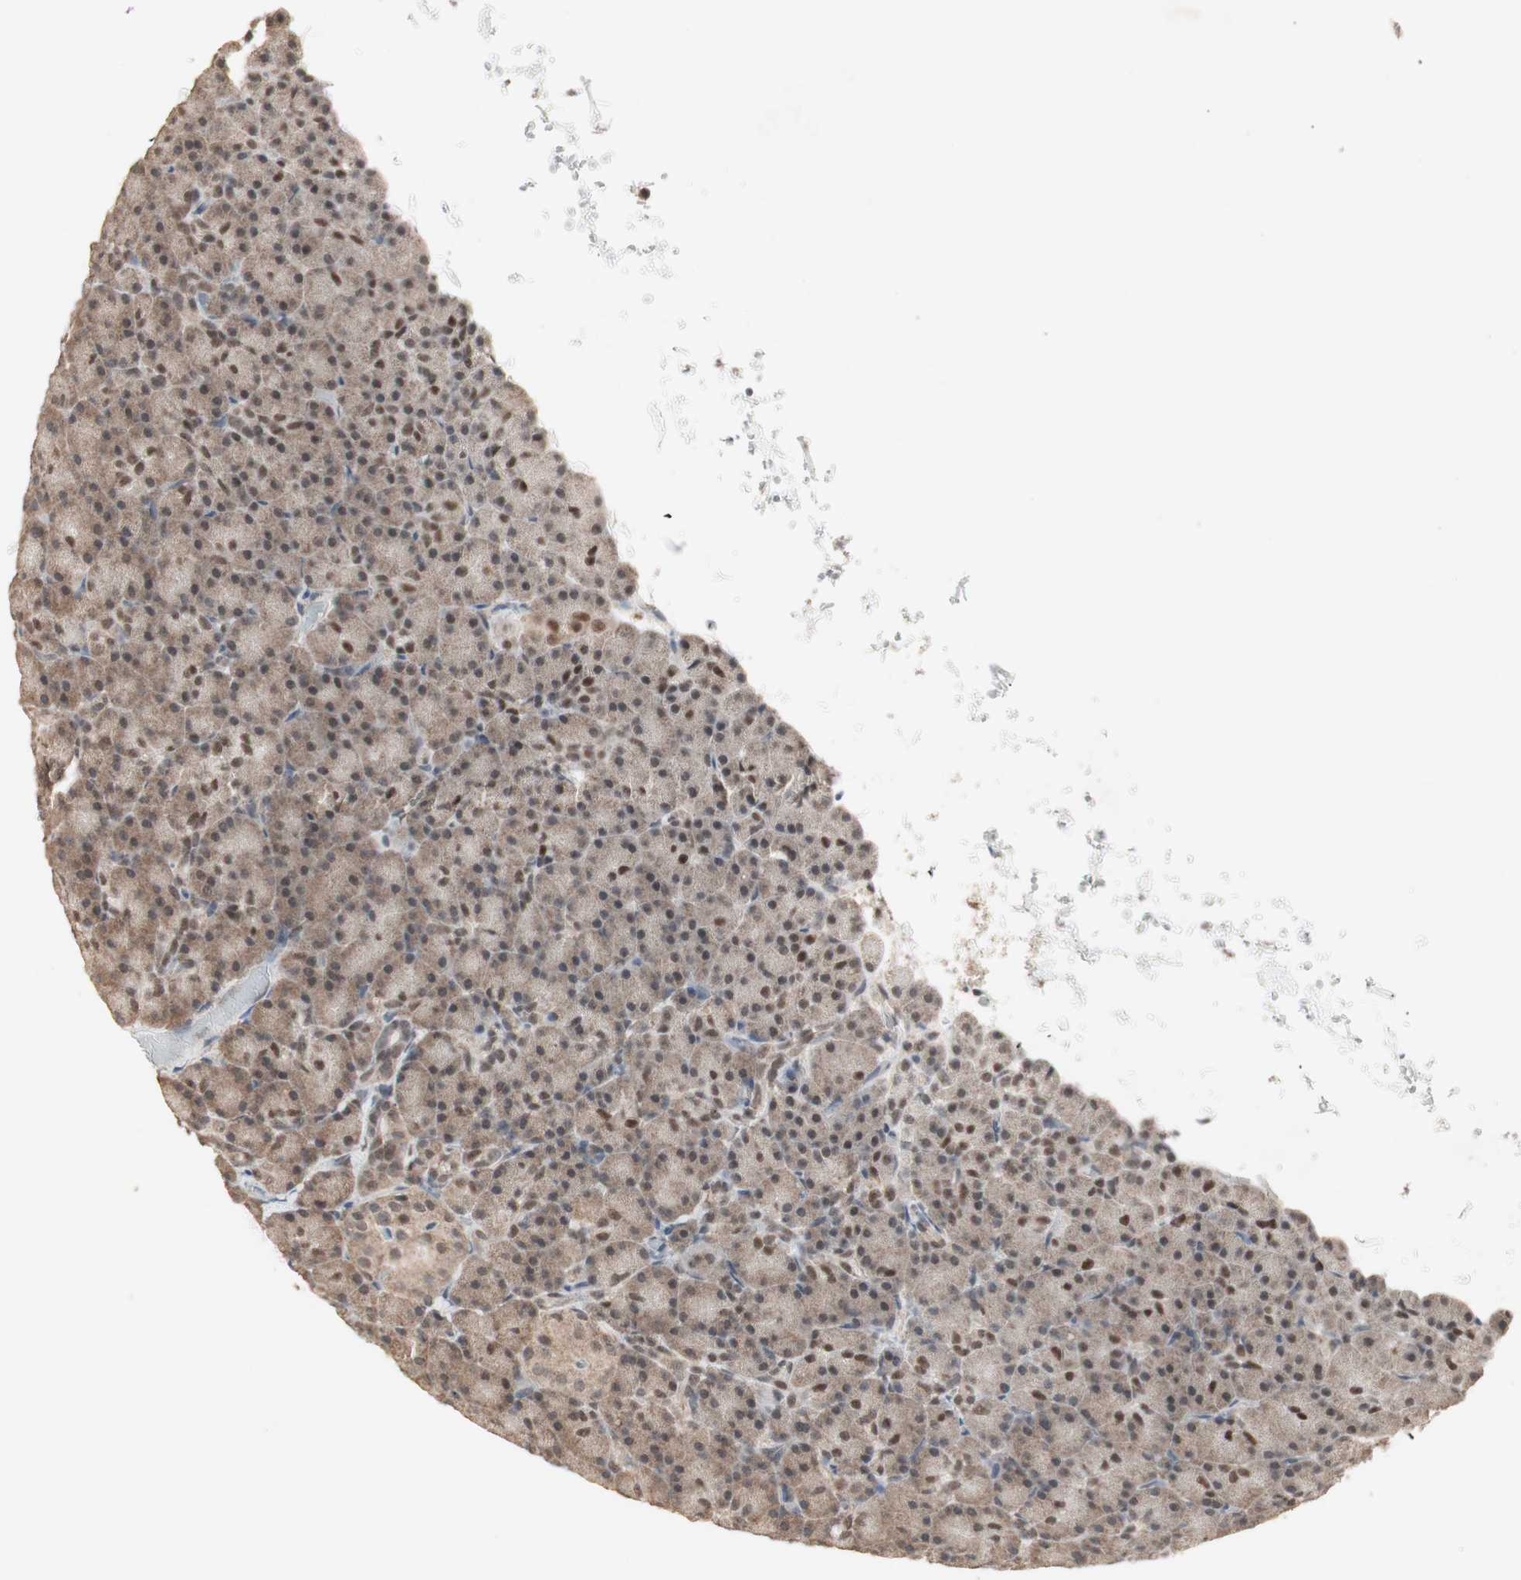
{"staining": {"intensity": "strong", "quantity": ">75%", "location": "nuclear"}, "tissue": "pancreas", "cell_type": "Exocrine glandular cells", "image_type": "normal", "snomed": [{"axis": "morphology", "description": "Normal tissue, NOS"}, {"axis": "topography", "description": "Pancreas"}], "caption": "Pancreas stained with a brown dye shows strong nuclear positive expression in approximately >75% of exocrine glandular cells.", "gene": "ZHX2", "patient": {"sex": "female", "age": 43}}